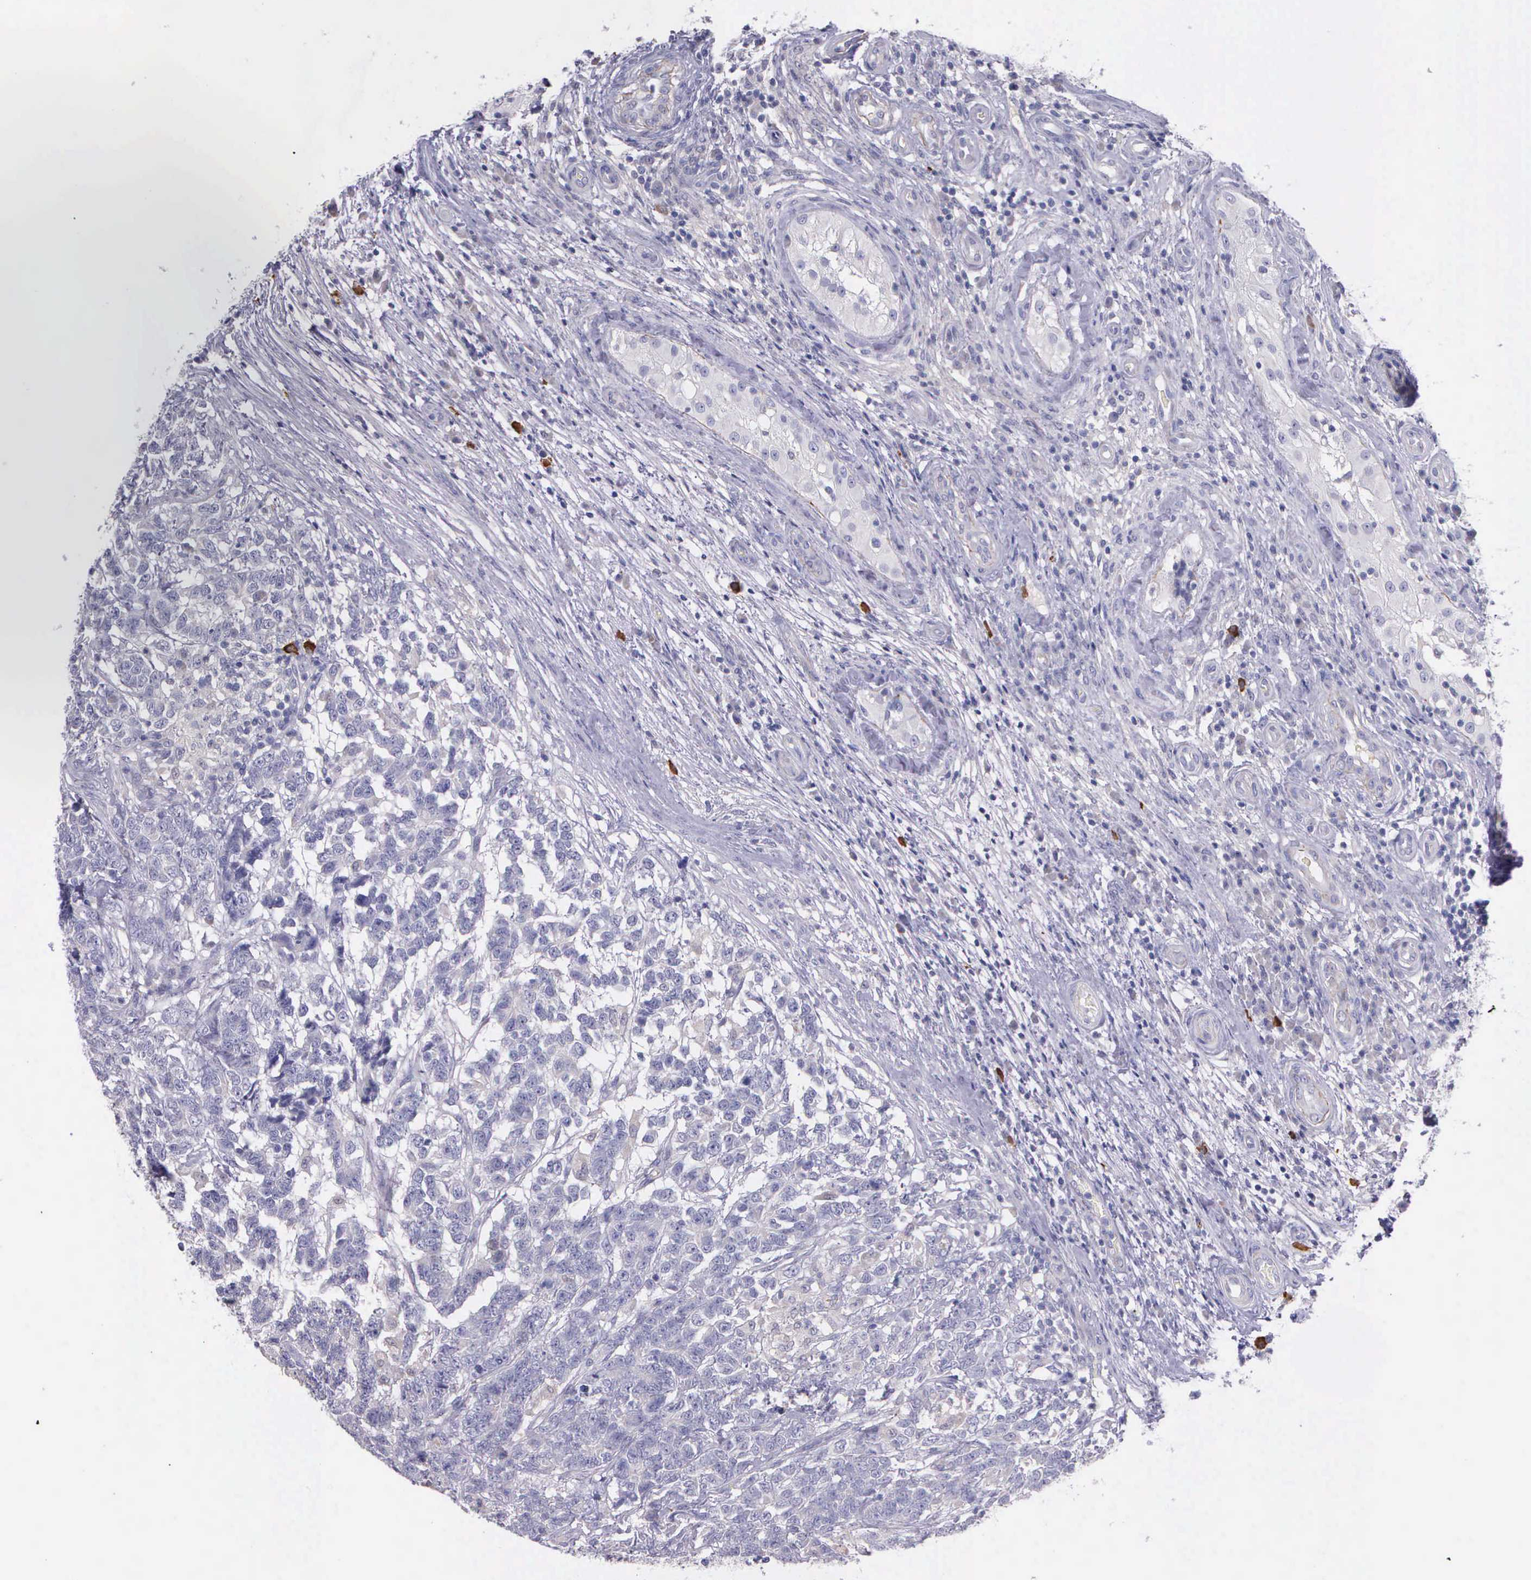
{"staining": {"intensity": "negative", "quantity": "none", "location": "none"}, "tissue": "testis cancer", "cell_type": "Tumor cells", "image_type": "cancer", "snomed": [{"axis": "morphology", "description": "Carcinoma, Embryonal, NOS"}, {"axis": "topography", "description": "Testis"}], "caption": "Immunohistochemistry (IHC) histopathology image of neoplastic tissue: human testis cancer stained with DAB (3,3'-diaminobenzidine) exhibits no significant protein expression in tumor cells. The staining is performed using DAB (3,3'-diaminobenzidine) brown chromogen with nuclei counter-stained in using hematoxylin.", "gene": "THSD7A", "patient": {"sex": "male", "age": 26}}